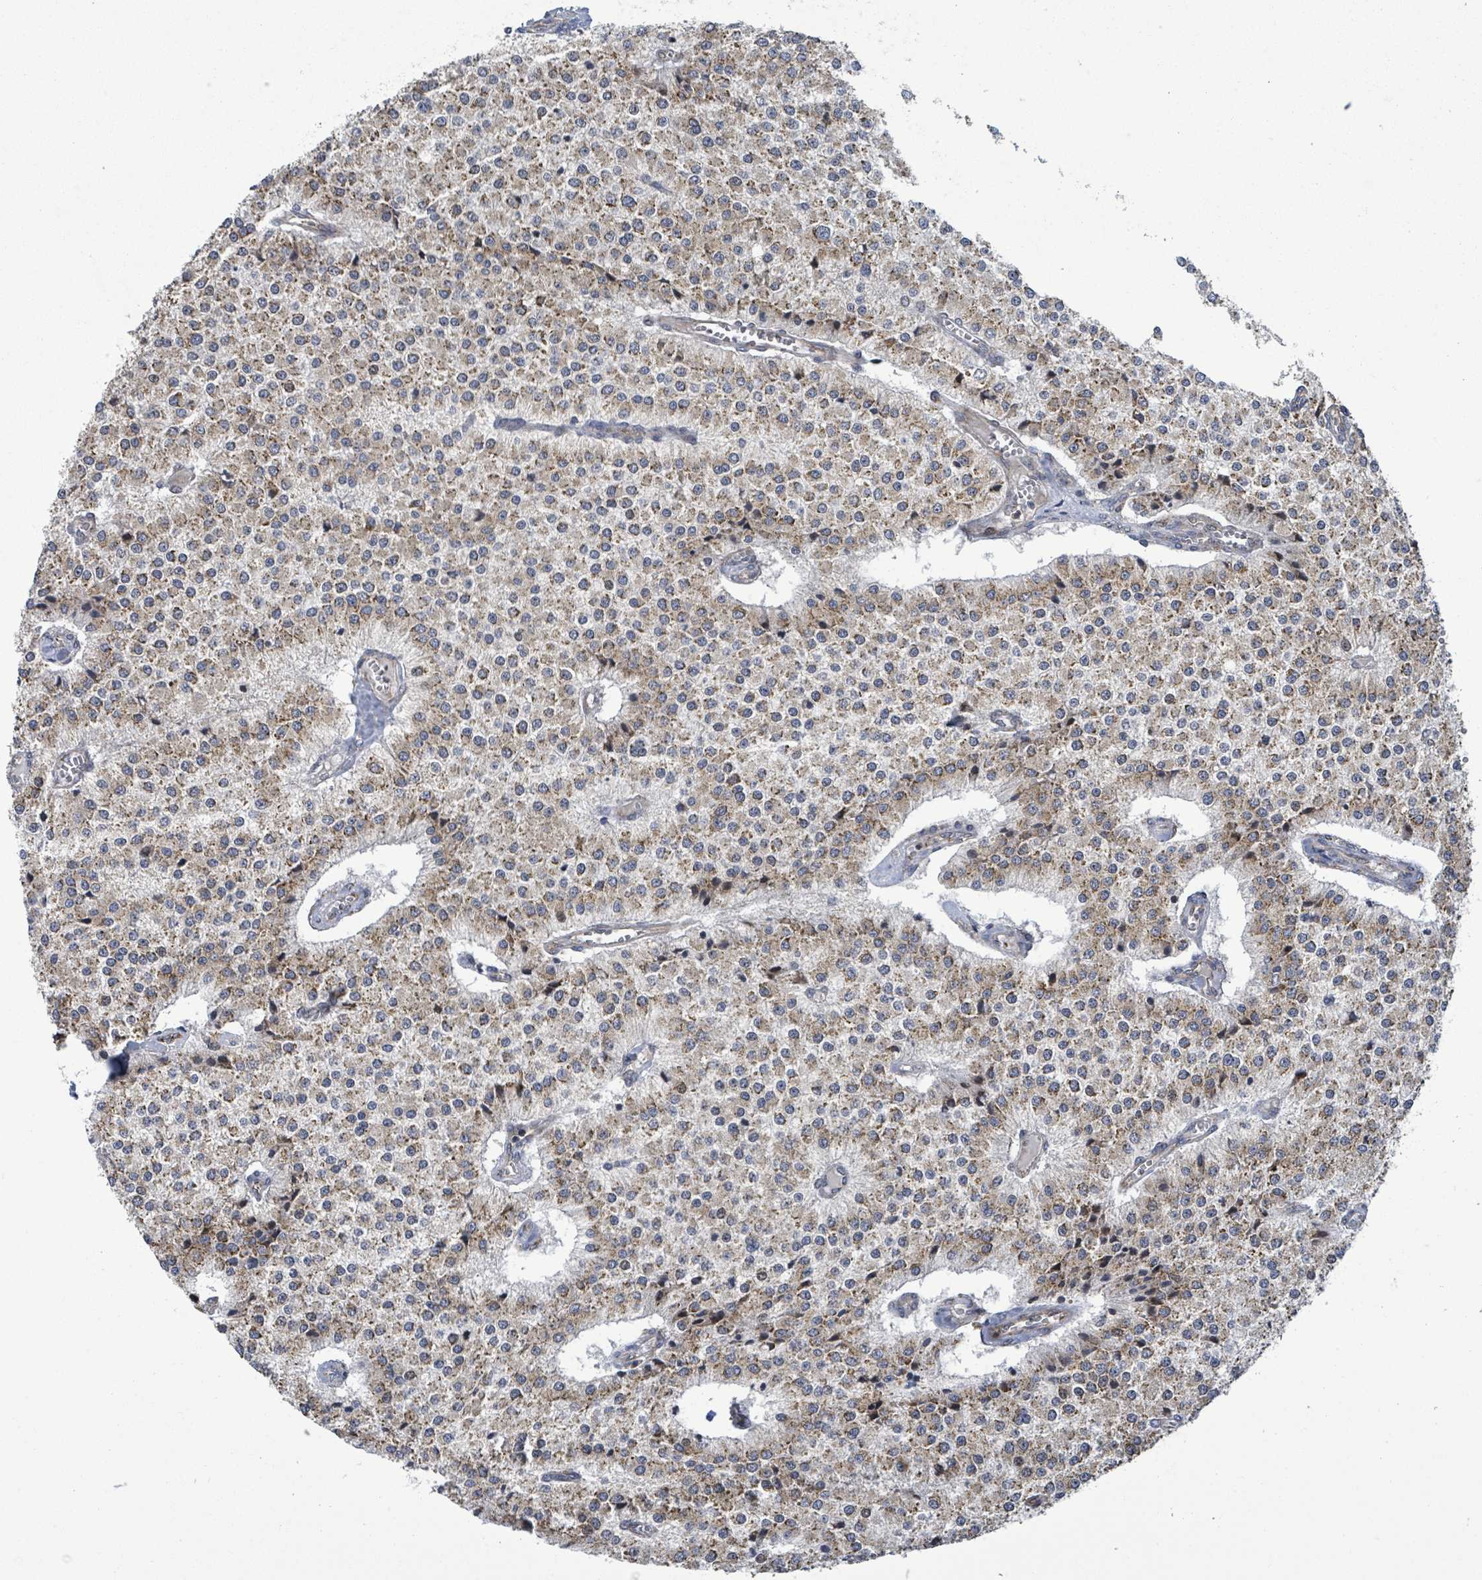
{"staining": {"intensity": "weak", "quantity": ">75%", "location": "cytoplasmic/membranous"}, "tissue": "carcinoid", "cell_type": "Tumor cells", "image_type": "cancer", "snomed": [{"axis": "morphology", "description": "Carcinoid, malignant, NOS"}, {"axis": "topography", "description": "Colon"}], "caption": "Immunohistochemistry (IHC) staining of carcinoid (malignant), which exhibits low levels of weak cytoplasmic/membranous expression in about >75% of tumor cells indicating weak cytoplasmic/membranous protein positivity. The staining was performed using DAB (brown) for protein detection and nuclei were counterstained in hematoxylin (blue).", "gene": "NOMO1", "patient": {"sex": "female", "age": 52}}